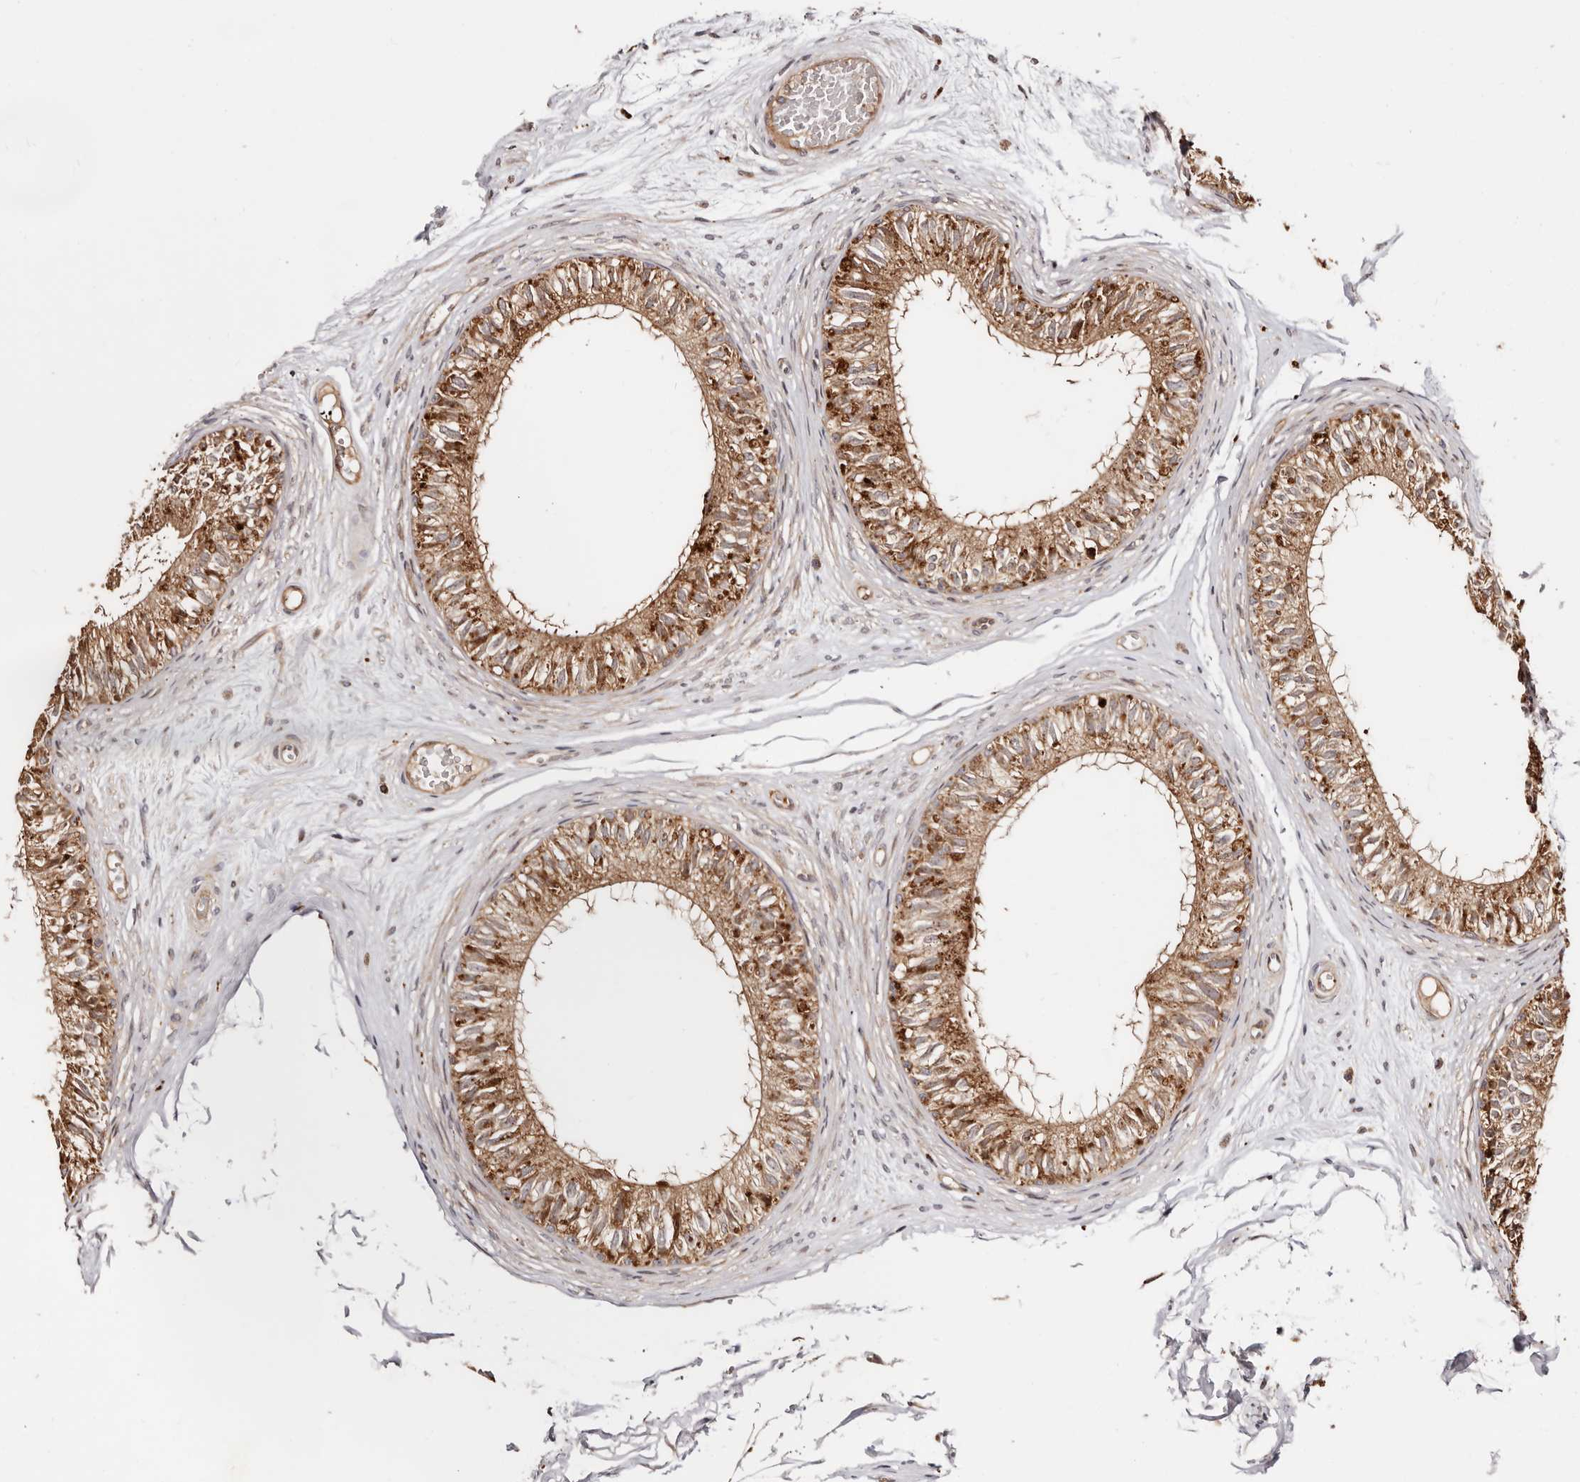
{"staining": {"intensity": "strong", "quantity": "25%-75%", "location": "cytoplasmic/membranous"}, "tissue": "epididymis", "cell_type": "Glandular cells", "image_type": "normal", "snomed": [{"axis": "morphology", "description": "Normal tissue, NOS"}, {"axis": "morphology", "description": "Seminoma in situ"}, {"axis": "topography", "description": "Testis"}, {"axis": "topography", "description": "Epididymis"}], "caption": "The image displays a brown stain indicating the presence of a protein in the cytoplasmic/membranous of glandular cells in epididymis. Nuclei are stained in blue.", "gene": "PTPN22", "patient": {"sex": "male", "age": 28}}